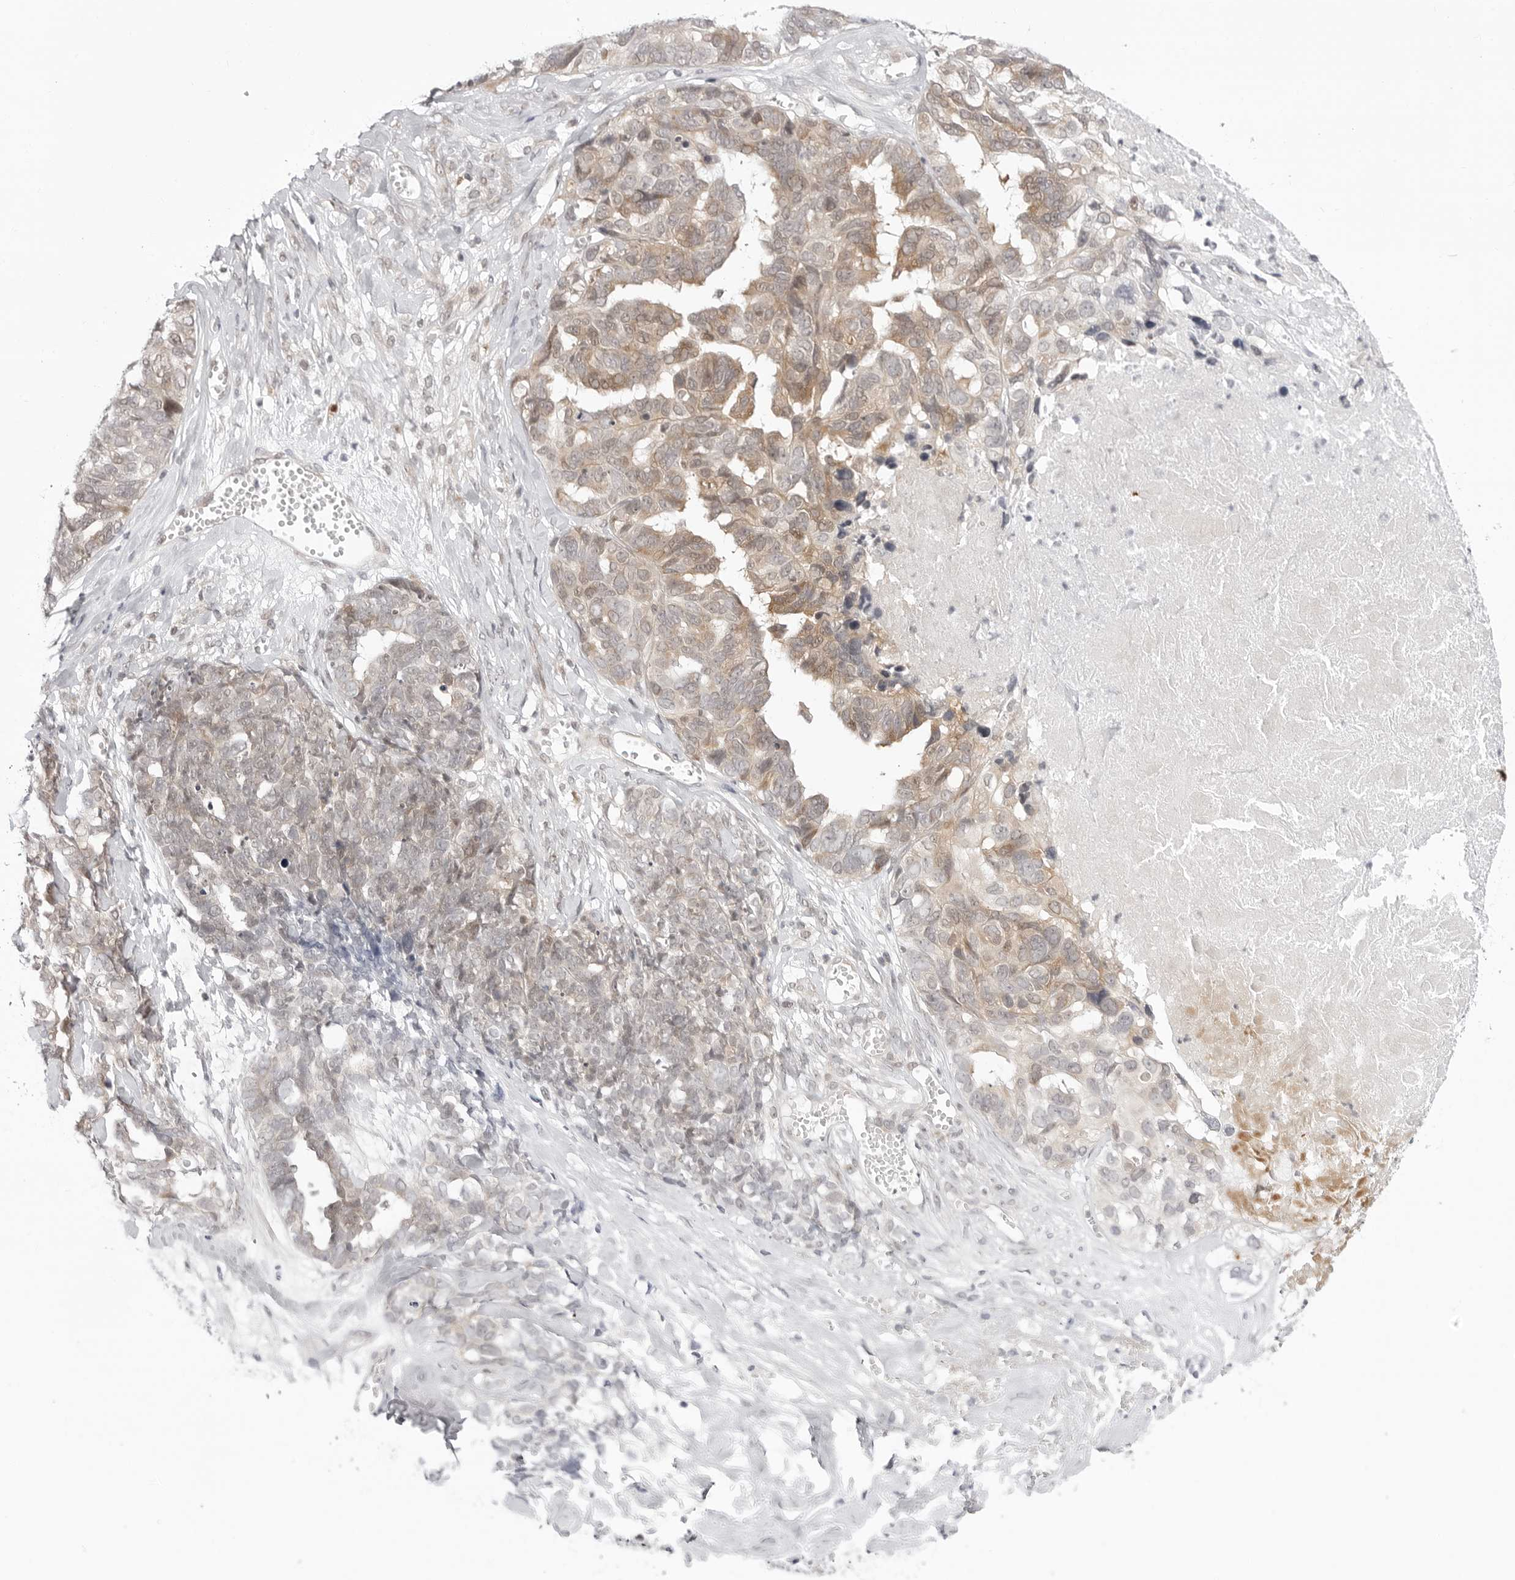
{"staining": {"intensity": "moderate", "quantity": "25%-75%", "location": "cytoplasmic/membranous"}, "tissue": "ovarian cancer", "cell_type": "Tumor cells", "image_type": "cancer", "snomed": [{"axis": "morphology", "description": "Cystadenocarcinoma, serous, NOS"}, {"axis": "topography", "description": "Ovary"}], "caption": "Ovarian cancer (serous cystadenocarcinoma) stained with DAB (3,3'-diaminobenzidine) IHC displays medium levels of moderate cytoplasmic/membranous positivity in approximately 25%-75% of tumor cells. (IHC, brightfield microscopy, high magnification).", "gene": "PPP2R5C", "patient": {"sex": "female", "age": 79}}